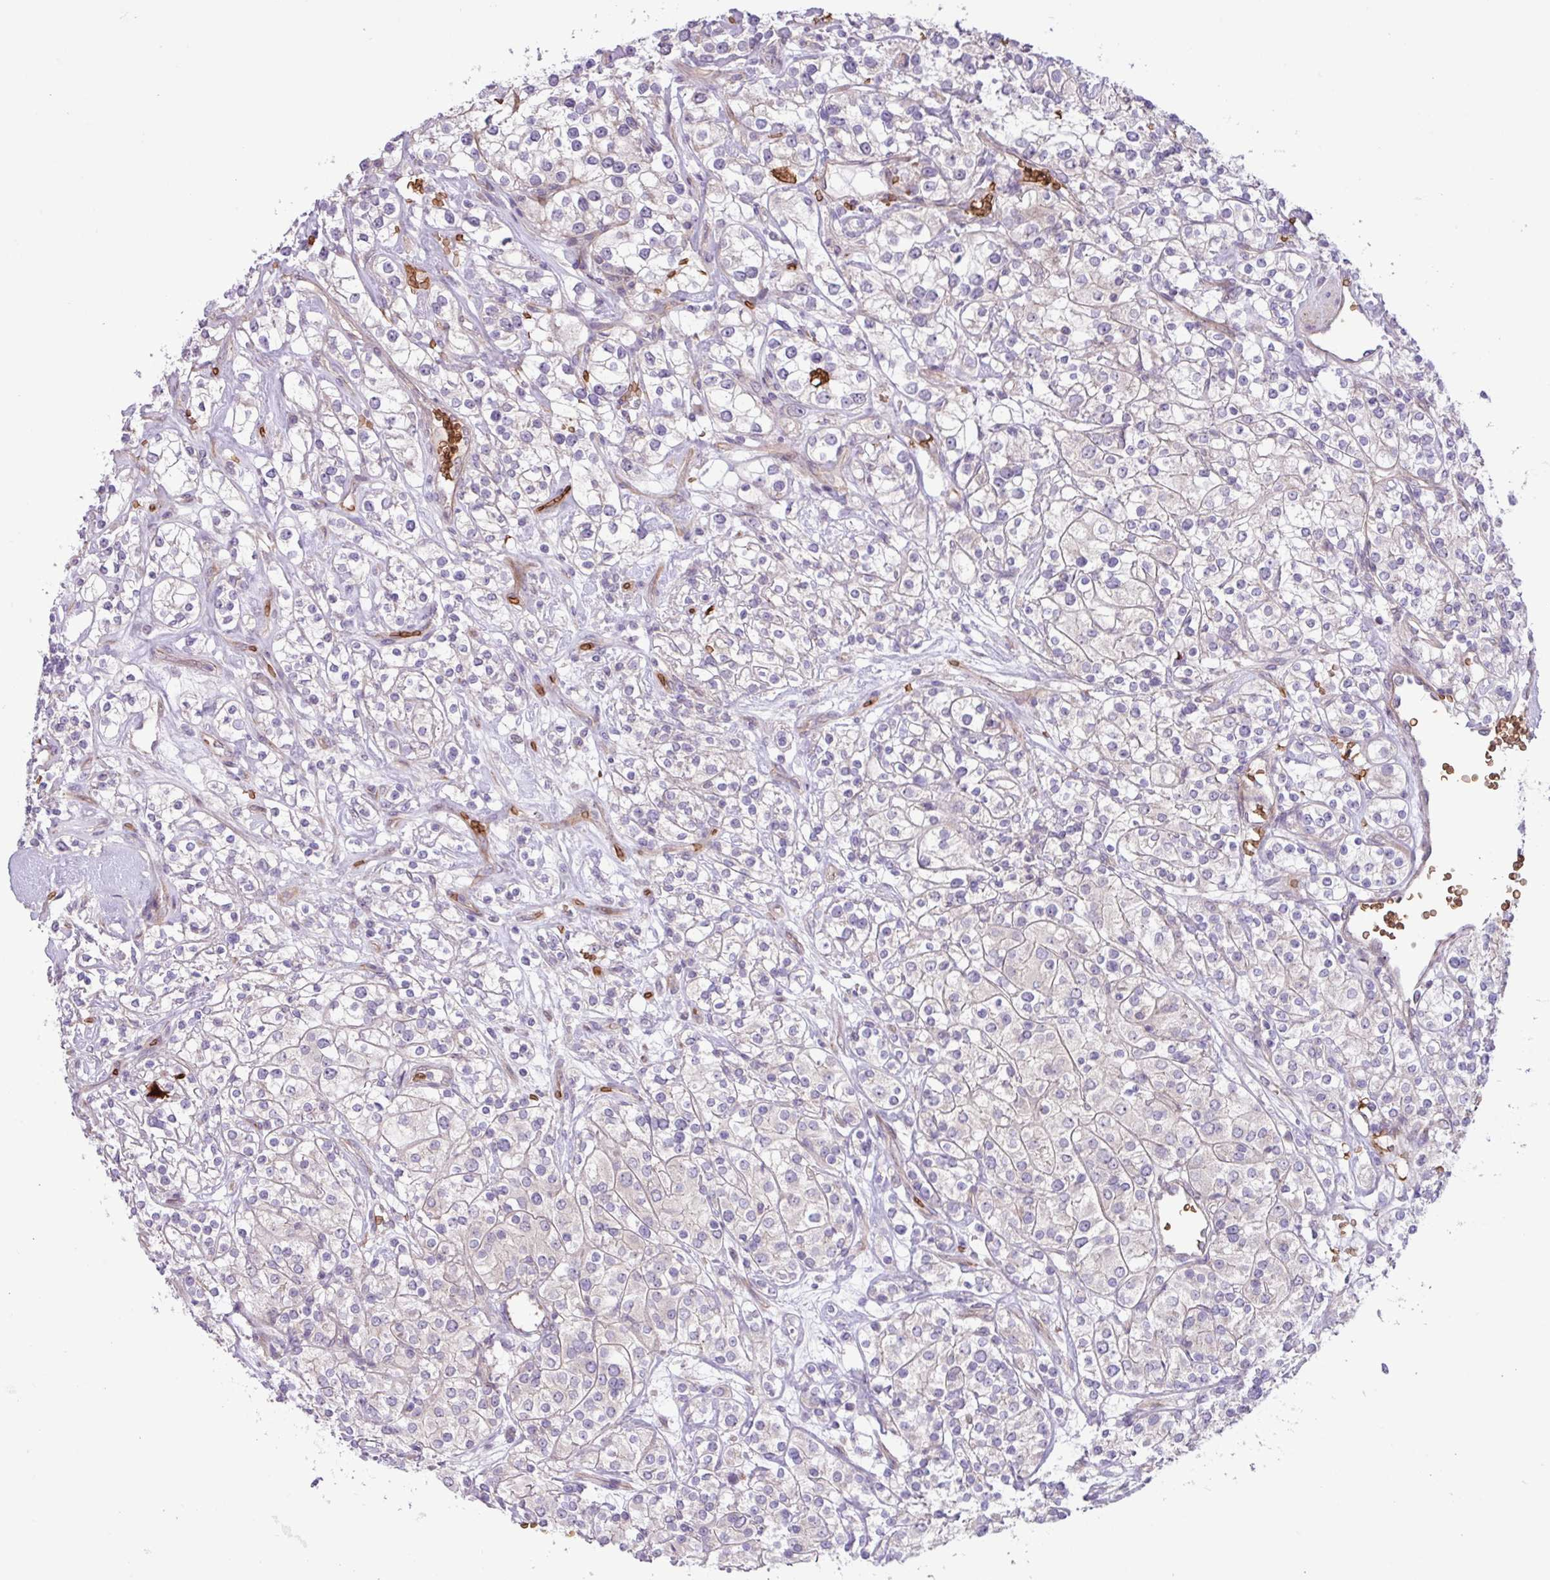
{"staining": {"intensity": "negative", "quantity": "none", "location": "none"}, "tissue": "renal cancer", "cell_type": "Tumor cells", "image_type": "cancer", "snomed": [{"axis": "morphology", "description": "Adenocarcinoma, NOS"}, {"axis": "topography", "description": "Kidney"}], "caption": "The image exhibits no significant positivity in tumor cells of renal cancer.", "gene": "RAD21L1", "patient": {"sex": "male", "age": 77}}